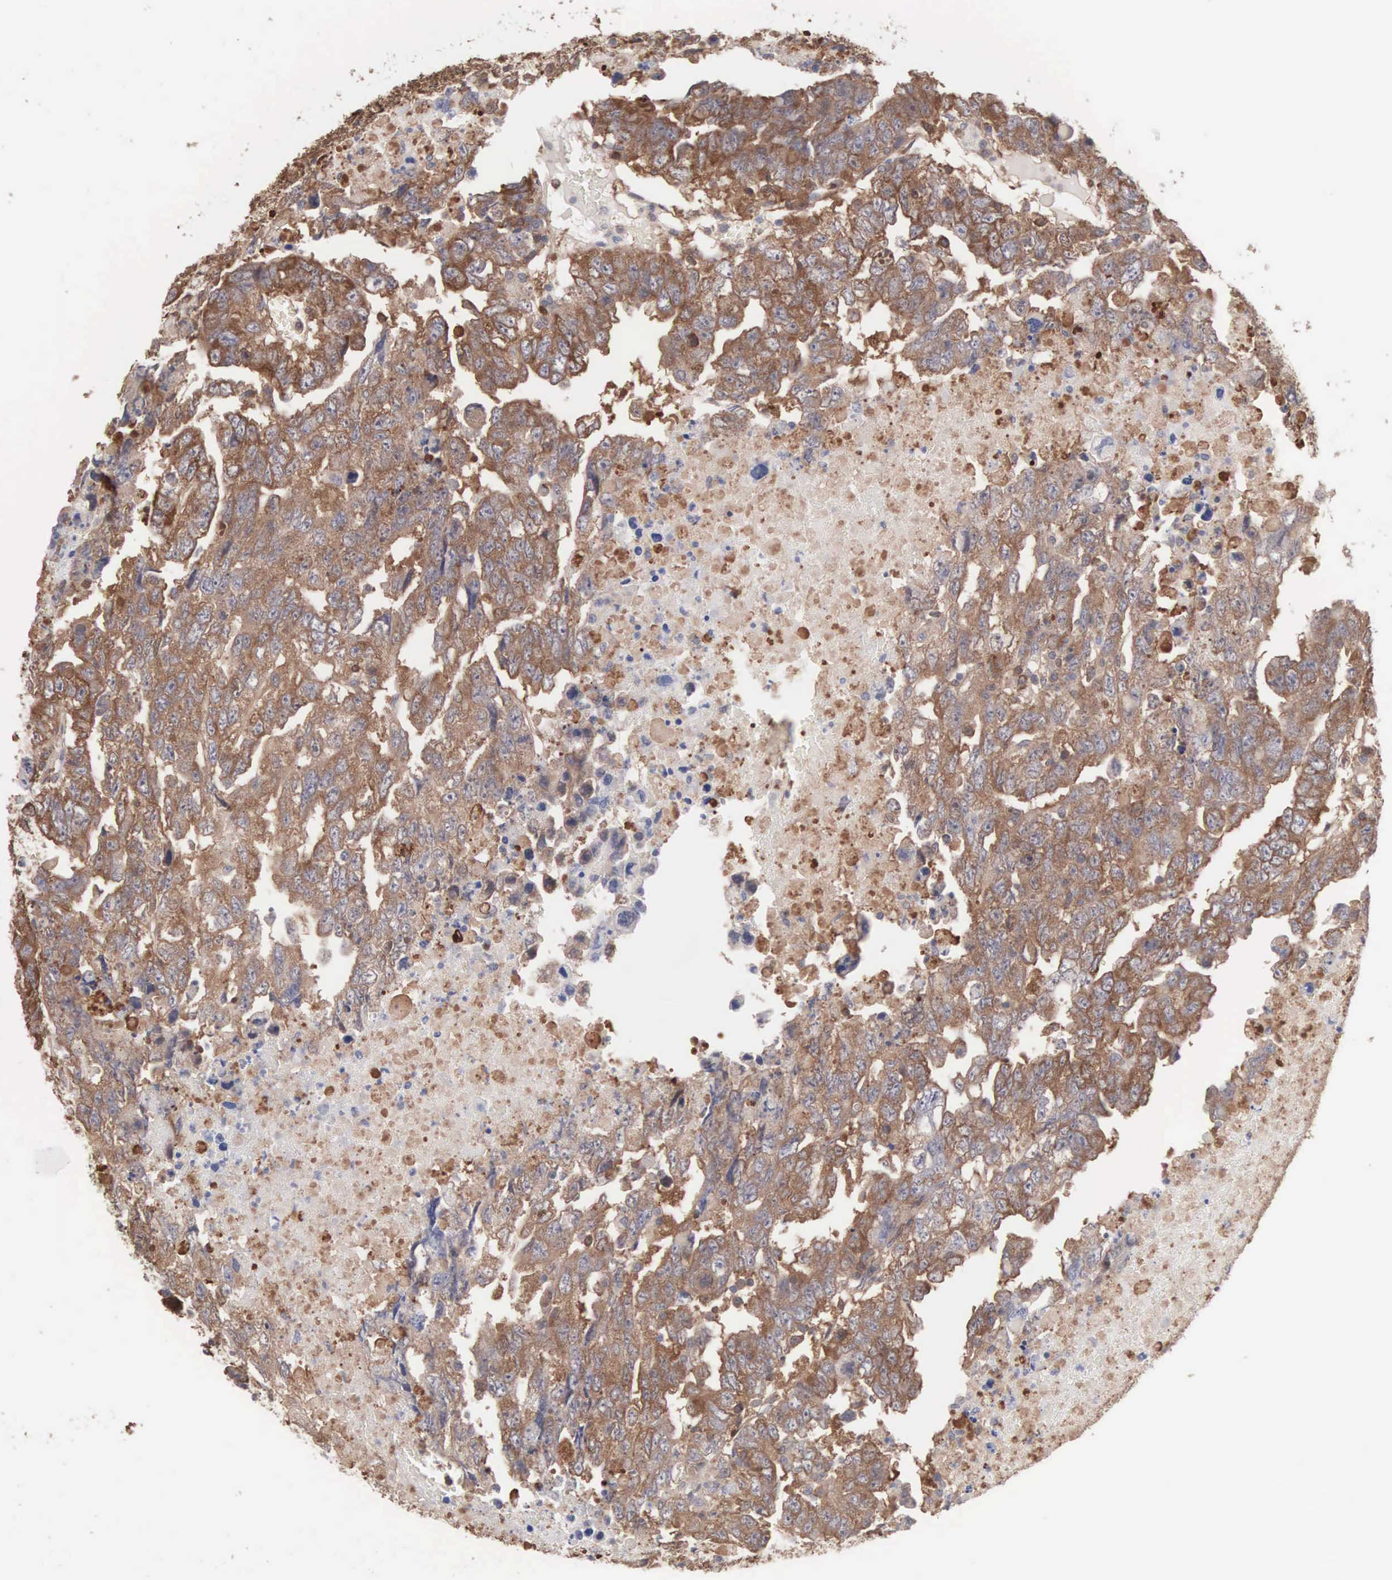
{"staining": {"intensity": "moderate", "quantity": ">75%", "location": "cytoplasmic/membranous"}, "tissue": "testis cancer", "cell_type": "Tumor cells", "image_type": "cancer", "snomed": [{"axis": "morphology", "description": "Carcinoma, Embryonal, NOS"}, {"axis": "topography", "description": "Testis"}], "caption": "This is a histology image of immunohistochemistry (IHC) staining of testis cancer, which shows moderate expression in the cytoplasmic/membranous of tumor cells.", "gene": "MTHFD1", "patient": {"sex": "male", "age": 36}}